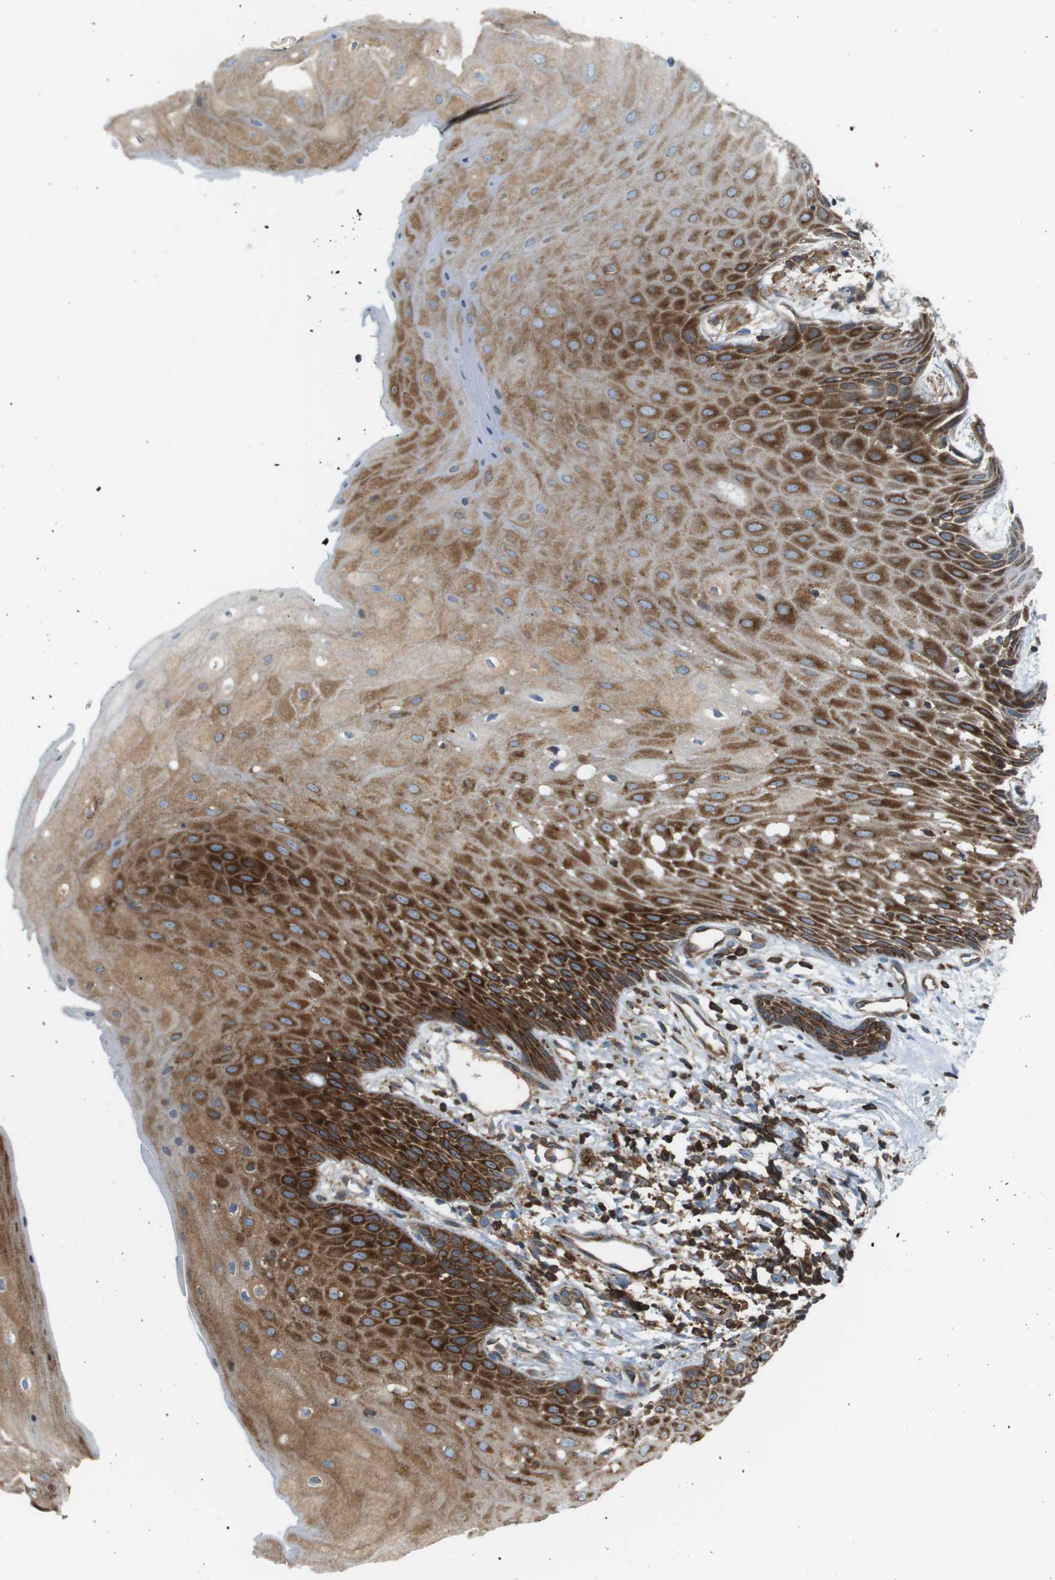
{"staining": {"intensity": "strong", "quantity": ">75%", "location": "cytoplasmic/membranous"}, "tissue": "oral mucosa", "cell_type": "Squamous epithelial cells", "image_type": "normal", "snomed": [{"axis": "morphology", "description": "Normal tissue, NOS"}, {"axis": "morphology", "description": "Squamous cell carcinoma, NOS"}, {"axis": "topography", "description": "Oral tissue"}, {"axis": "topography", "description": "Salivary gland"}, {"axis": "topography", "description": "Head-Neck"}], "caption": "Immunohistochemistry (DAB) staining of normal oral mucosa shows strong cytoplasmic/membranous protein expression in about >75% of squamous epithelial cells. Nuclei are stained in blue.", "gene": "FLII", "patient": {"sex": "female", "age": 62}}